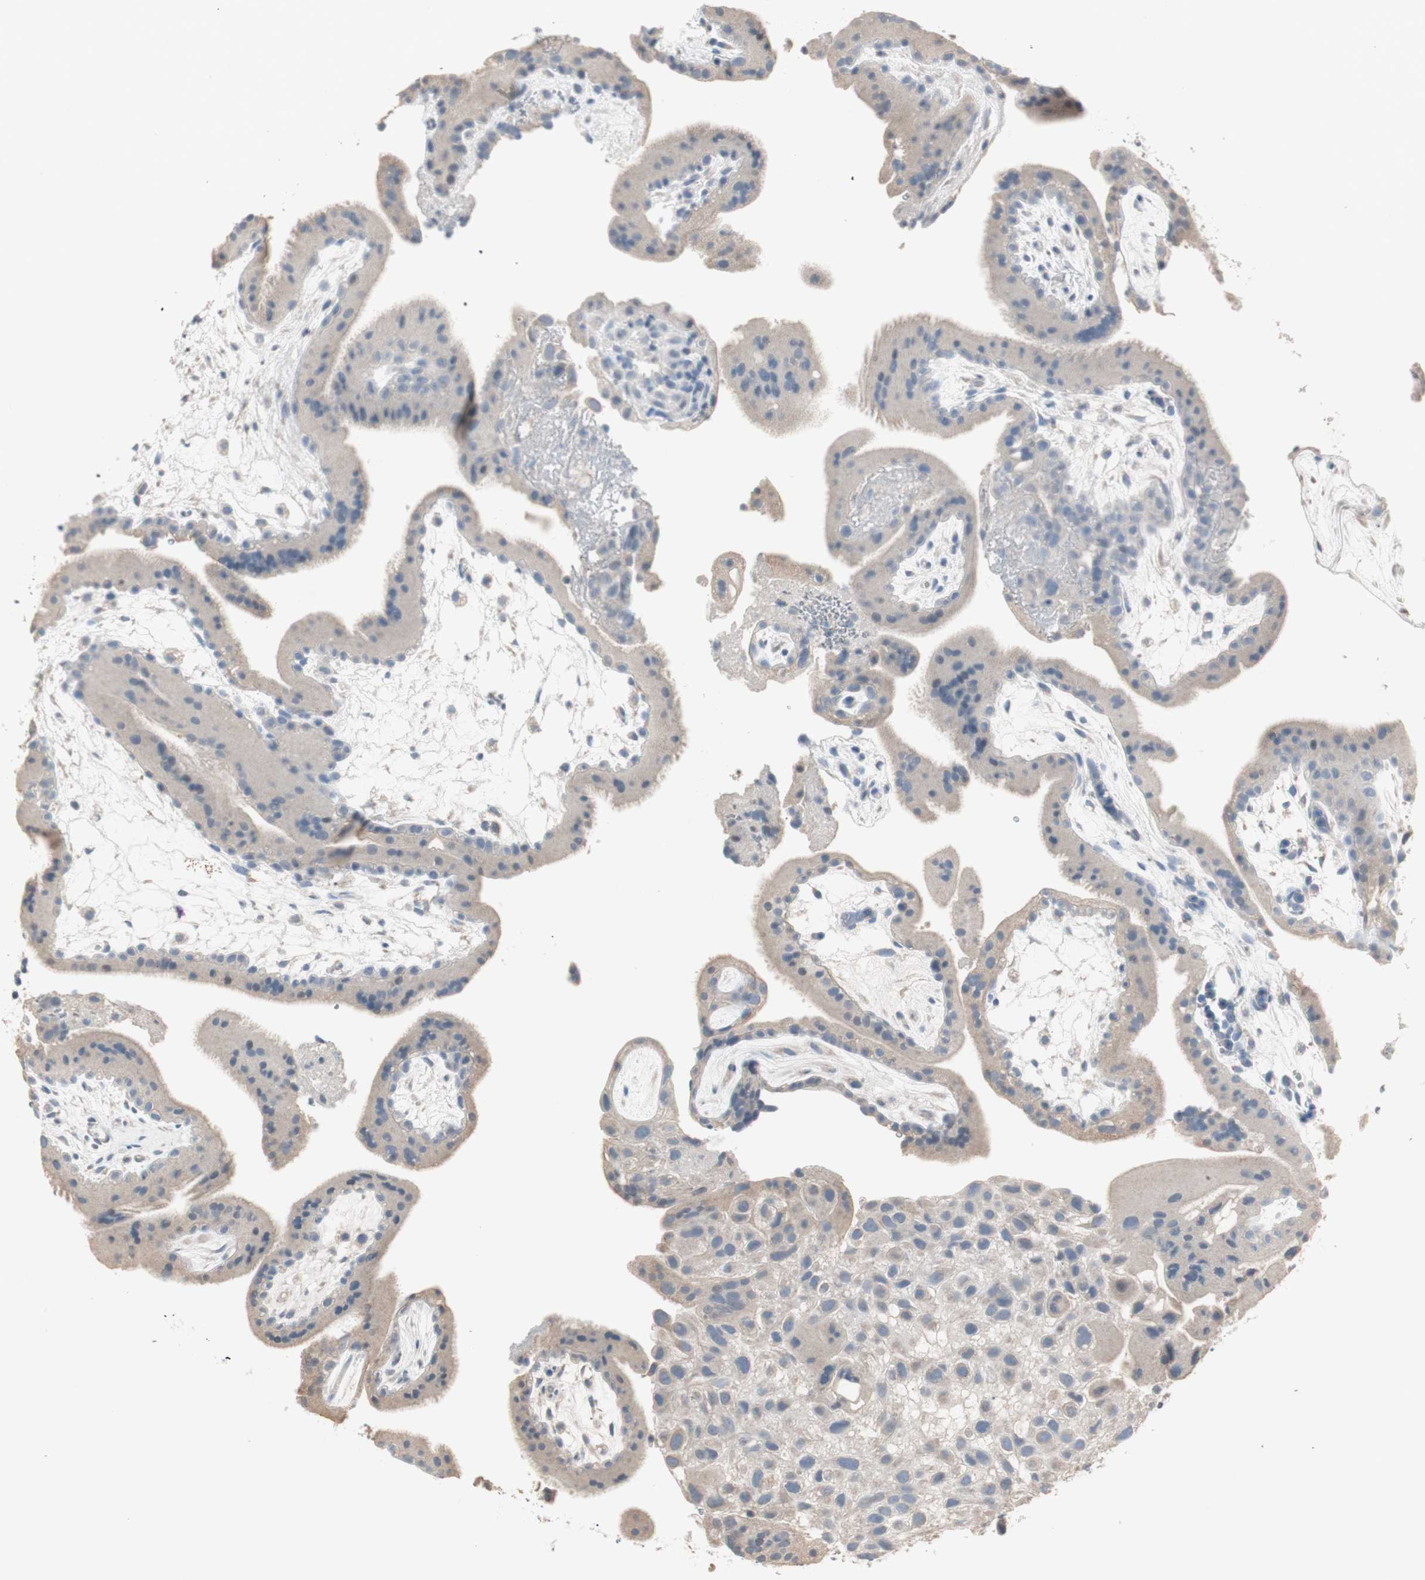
{"staining": {"intensity": "weak", "quantity": "25%-75%", "location": "cytoplasmic/membranous"}, "tissue": "placenta", "cell_type": "Decidual cells", "image_type": "normal", "snomed": [{"axis": "morphology", "description": "Normal tissue, NOS"}, {"axis": "topography", "description": "Placenta"}], "caption": "Protein positivity by immunohistochemistry (IHC) shows weak cytoplasmic/membranous positivity in approximately 25%-75% of decidual cells in normal placenta.", "gene": "KHK", "patient": {"sex": "female", "age": 19}}